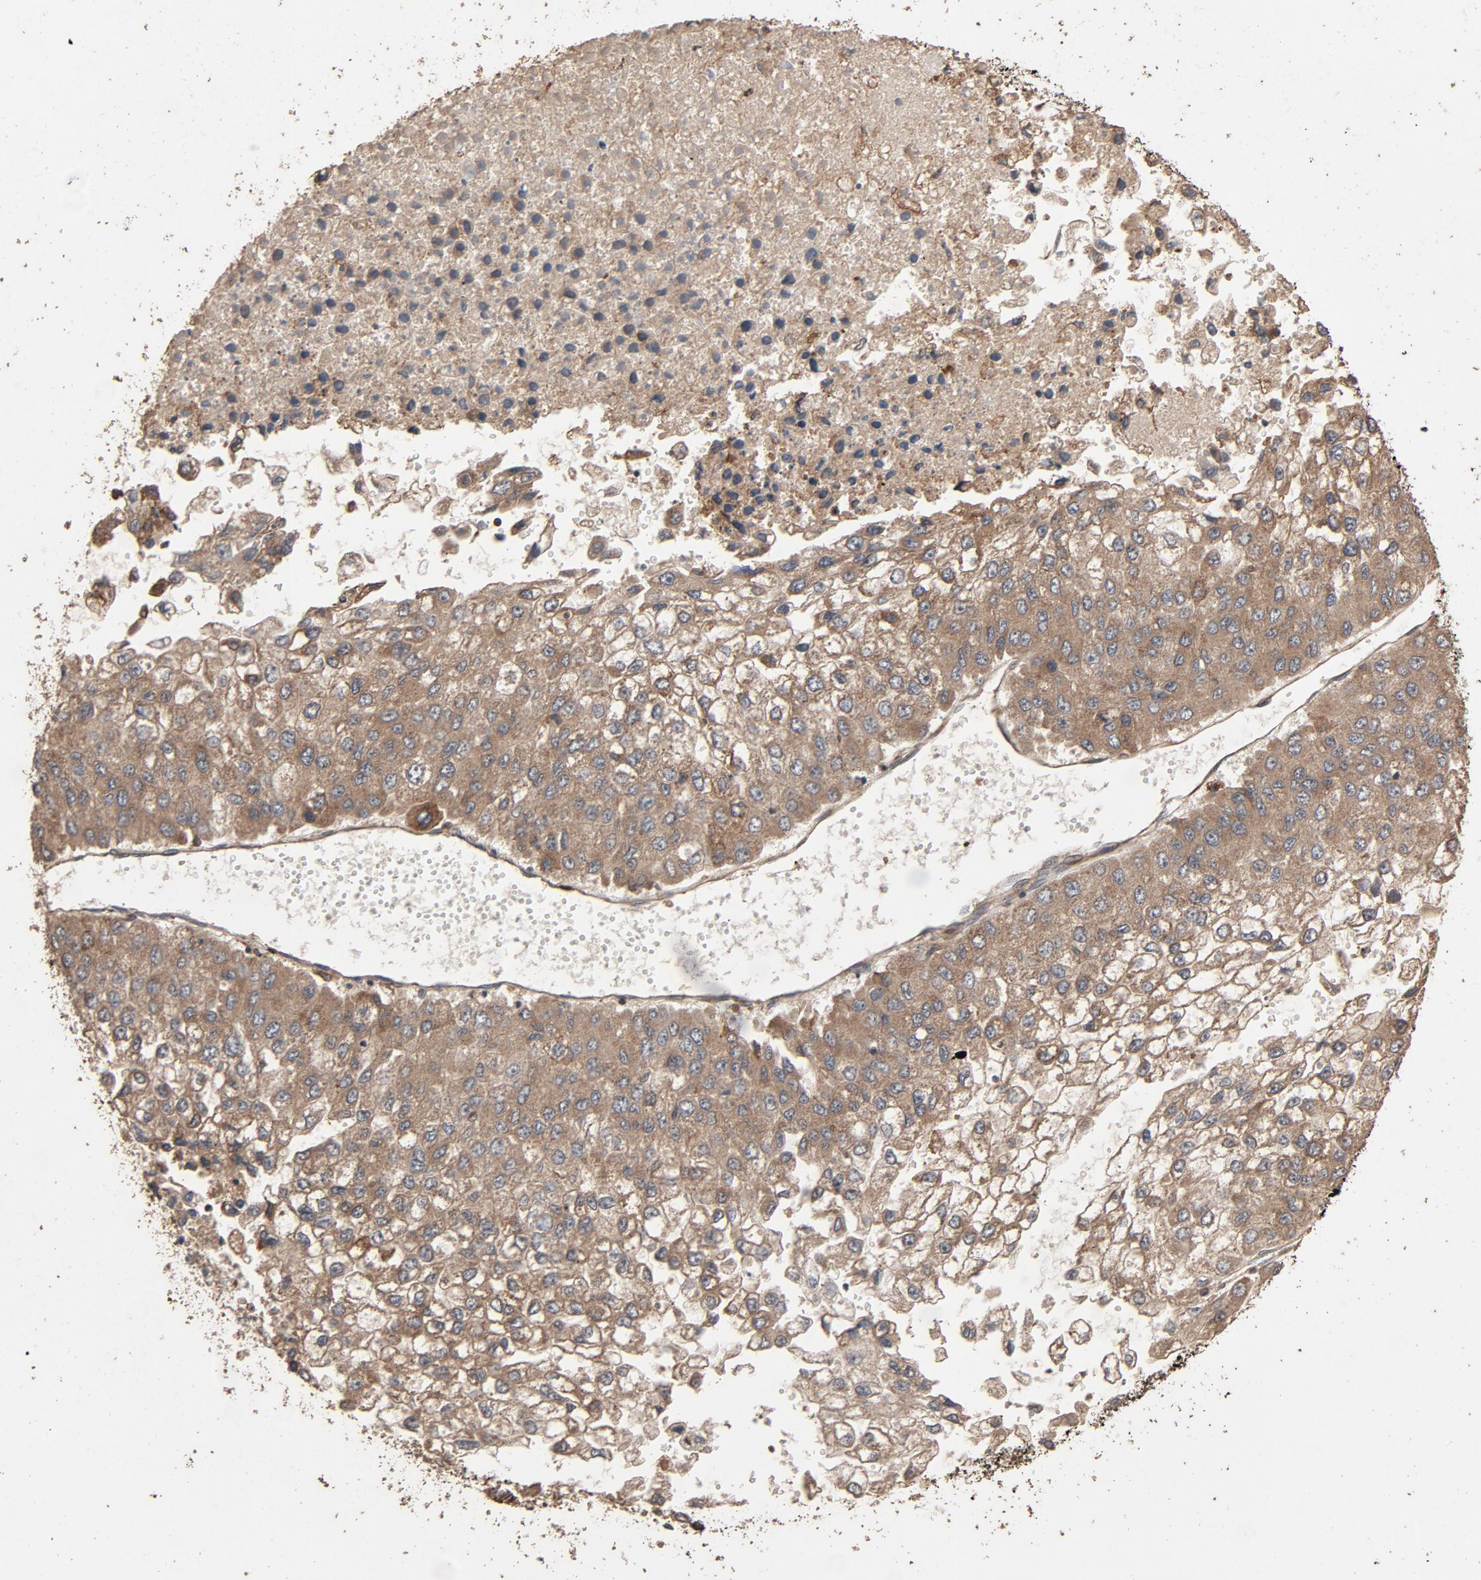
{"staining": {"intensity": "moderate", "quantity": "25%-75%", "location": "cytoplasmic/membranous"}, "tissue": "liver cancer", "cell_type": "Tumor cells", "image_type": "cancer", "snomed": [{"axis": "morphology", "description": "Carcinoma, Hepatocellular, NOS"}, {"axis": "topography", "description": "Liver"}], "caption": "Immunohistochemistry of human liver hepatocellular carcinoma reveals medium levels of moderate cytoplasmic/membranous positivity in about 25%-75% of tumor cells. (DAB = brown stain, brightfield microscopy at high magnification).", "gene": "RPS6KA6", "patient": {"sex": "female", "age": 66}}